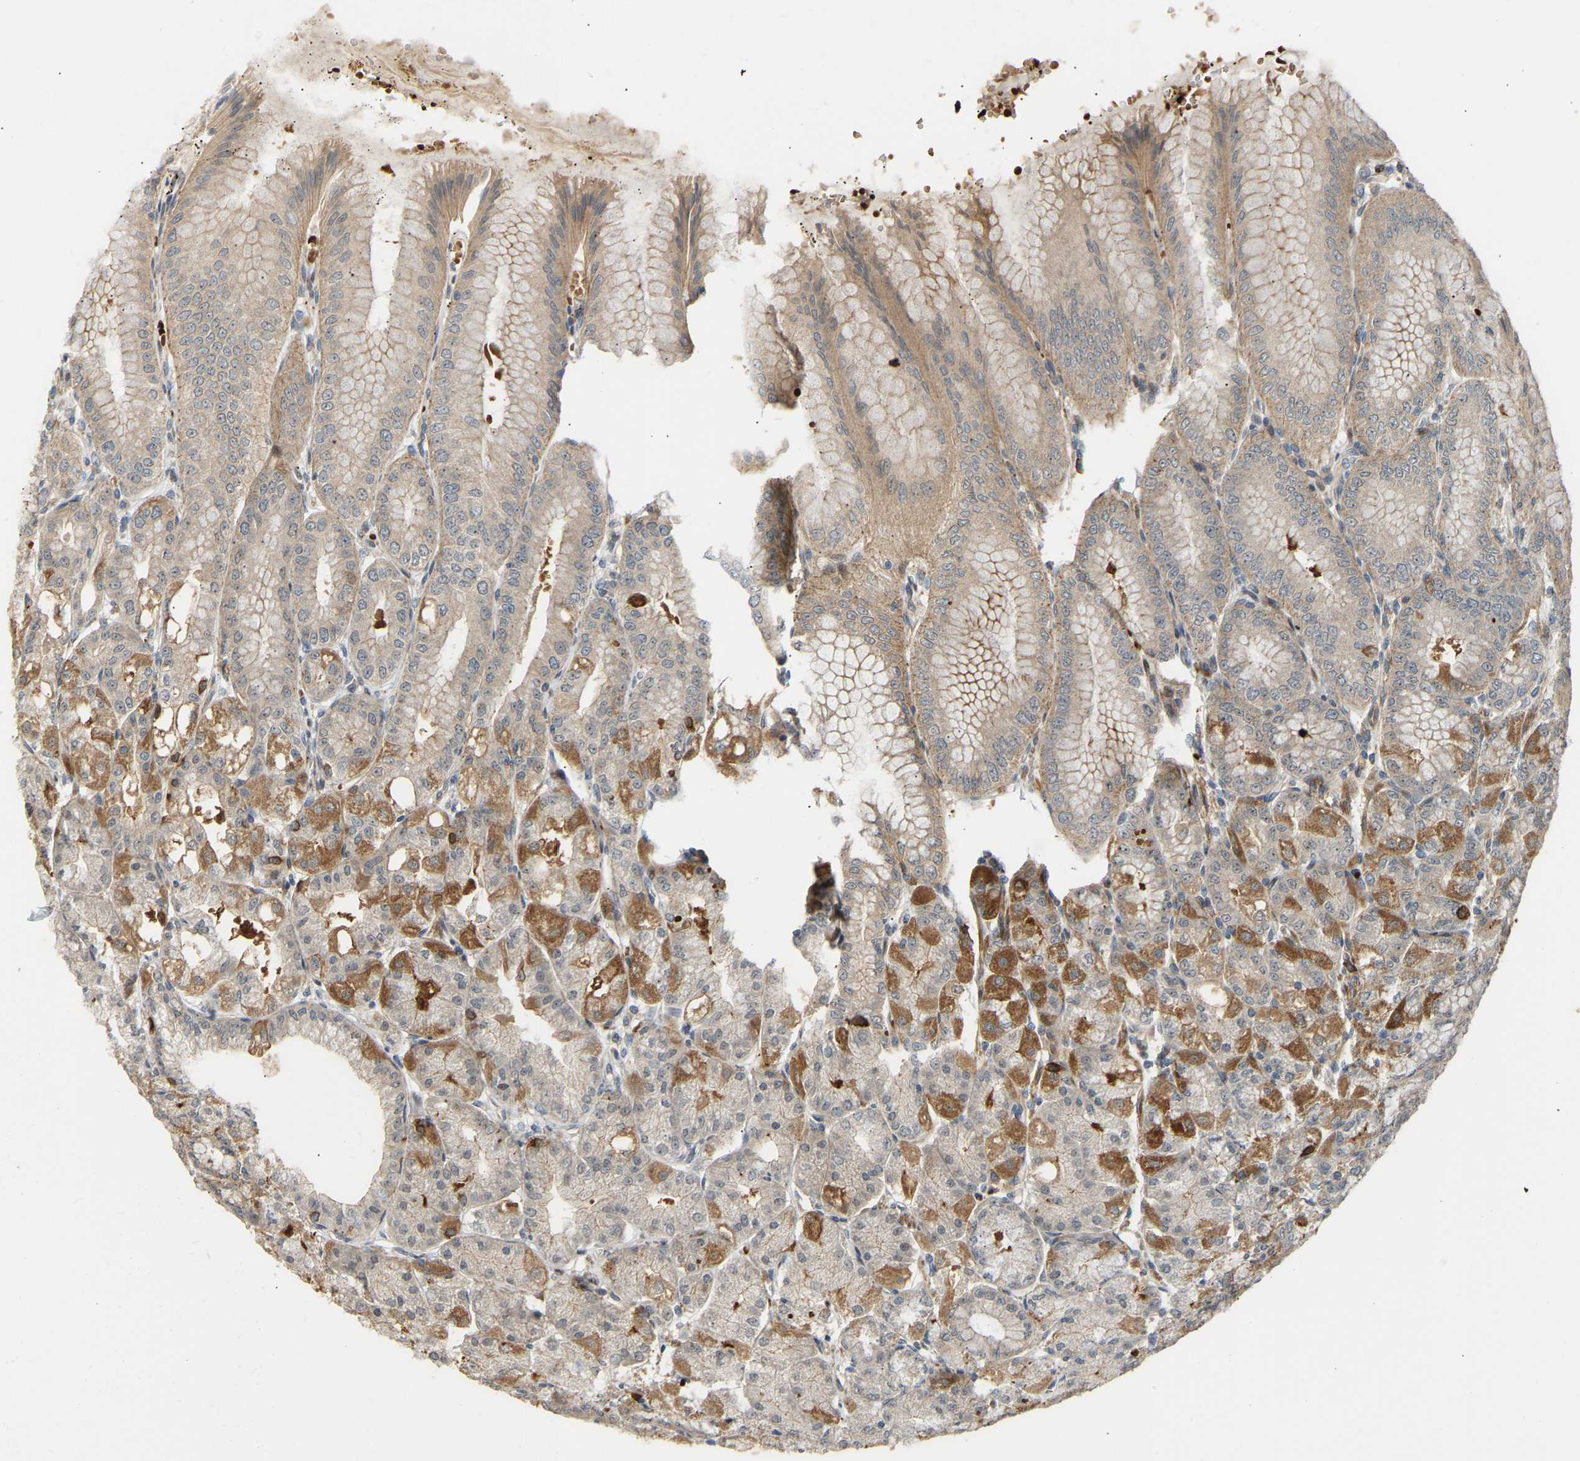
{"staining": {"intensity": "moderate", "quantity": ">75%", "location": "cytoplasmic/membranous"}, "tissue": "stomach", "cell_type": "Glandular cells", "image_type": "normal", "snomed": [{"axis": "morphology", "description": "Normal tissue, NOS"}, {"axis": "topography", "description": "Stomach, lower"}], "caption": "DAB (3,3'-diaminobenzidine) immunohistochemical staining of normal human stomach demonstrates moderate cytoplasmic/membranous protein staining in approximately >75% of glandular cells. The protein is stained brown, and the nuclei are stained in blue (DAB (3,3'-diaminobenzidine) IHC with brightfield microscopy, high magnification).", "gene": "POGLUT2", "patient": {"sex": "male", "age": 71}}